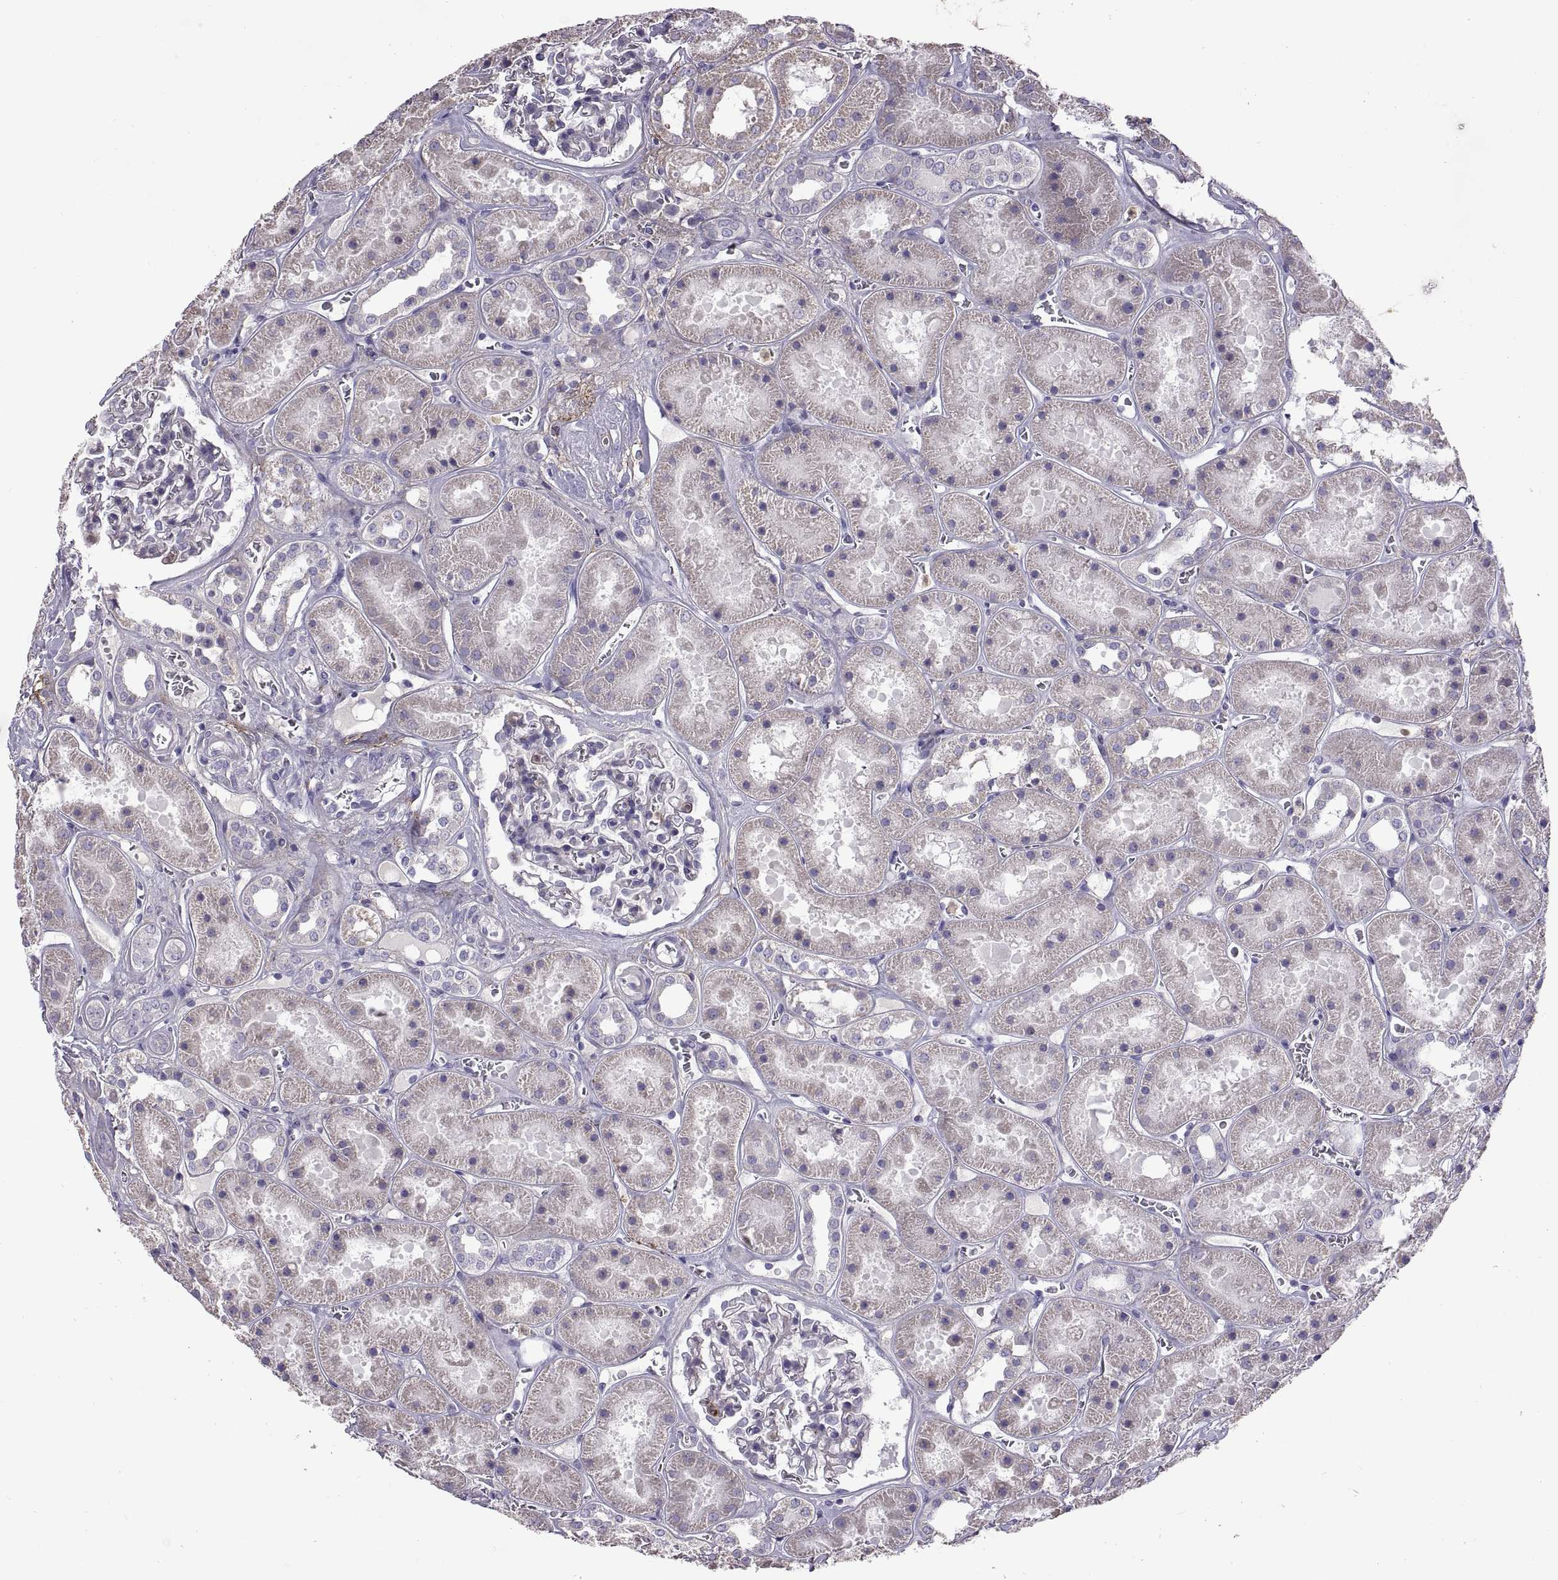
{"staining": {"intensity": "negative", "quantity": "none", "location": "none"}, "tissue": "kidney", "cell_type": "Cells in glomeruli", "image_type": "normal", "snomed": [{"axis": "morphology", "description": "Normal tissue, NOS"}, {"axis": "topography", "description": "Kidney"}], "caption": "The immunohistochemistry (IHC) micrograph has no significant staining in cells in glomeruli of kidney.", "gene": "EMILIN2", "patient": {"sex": "female", "age": 41}}